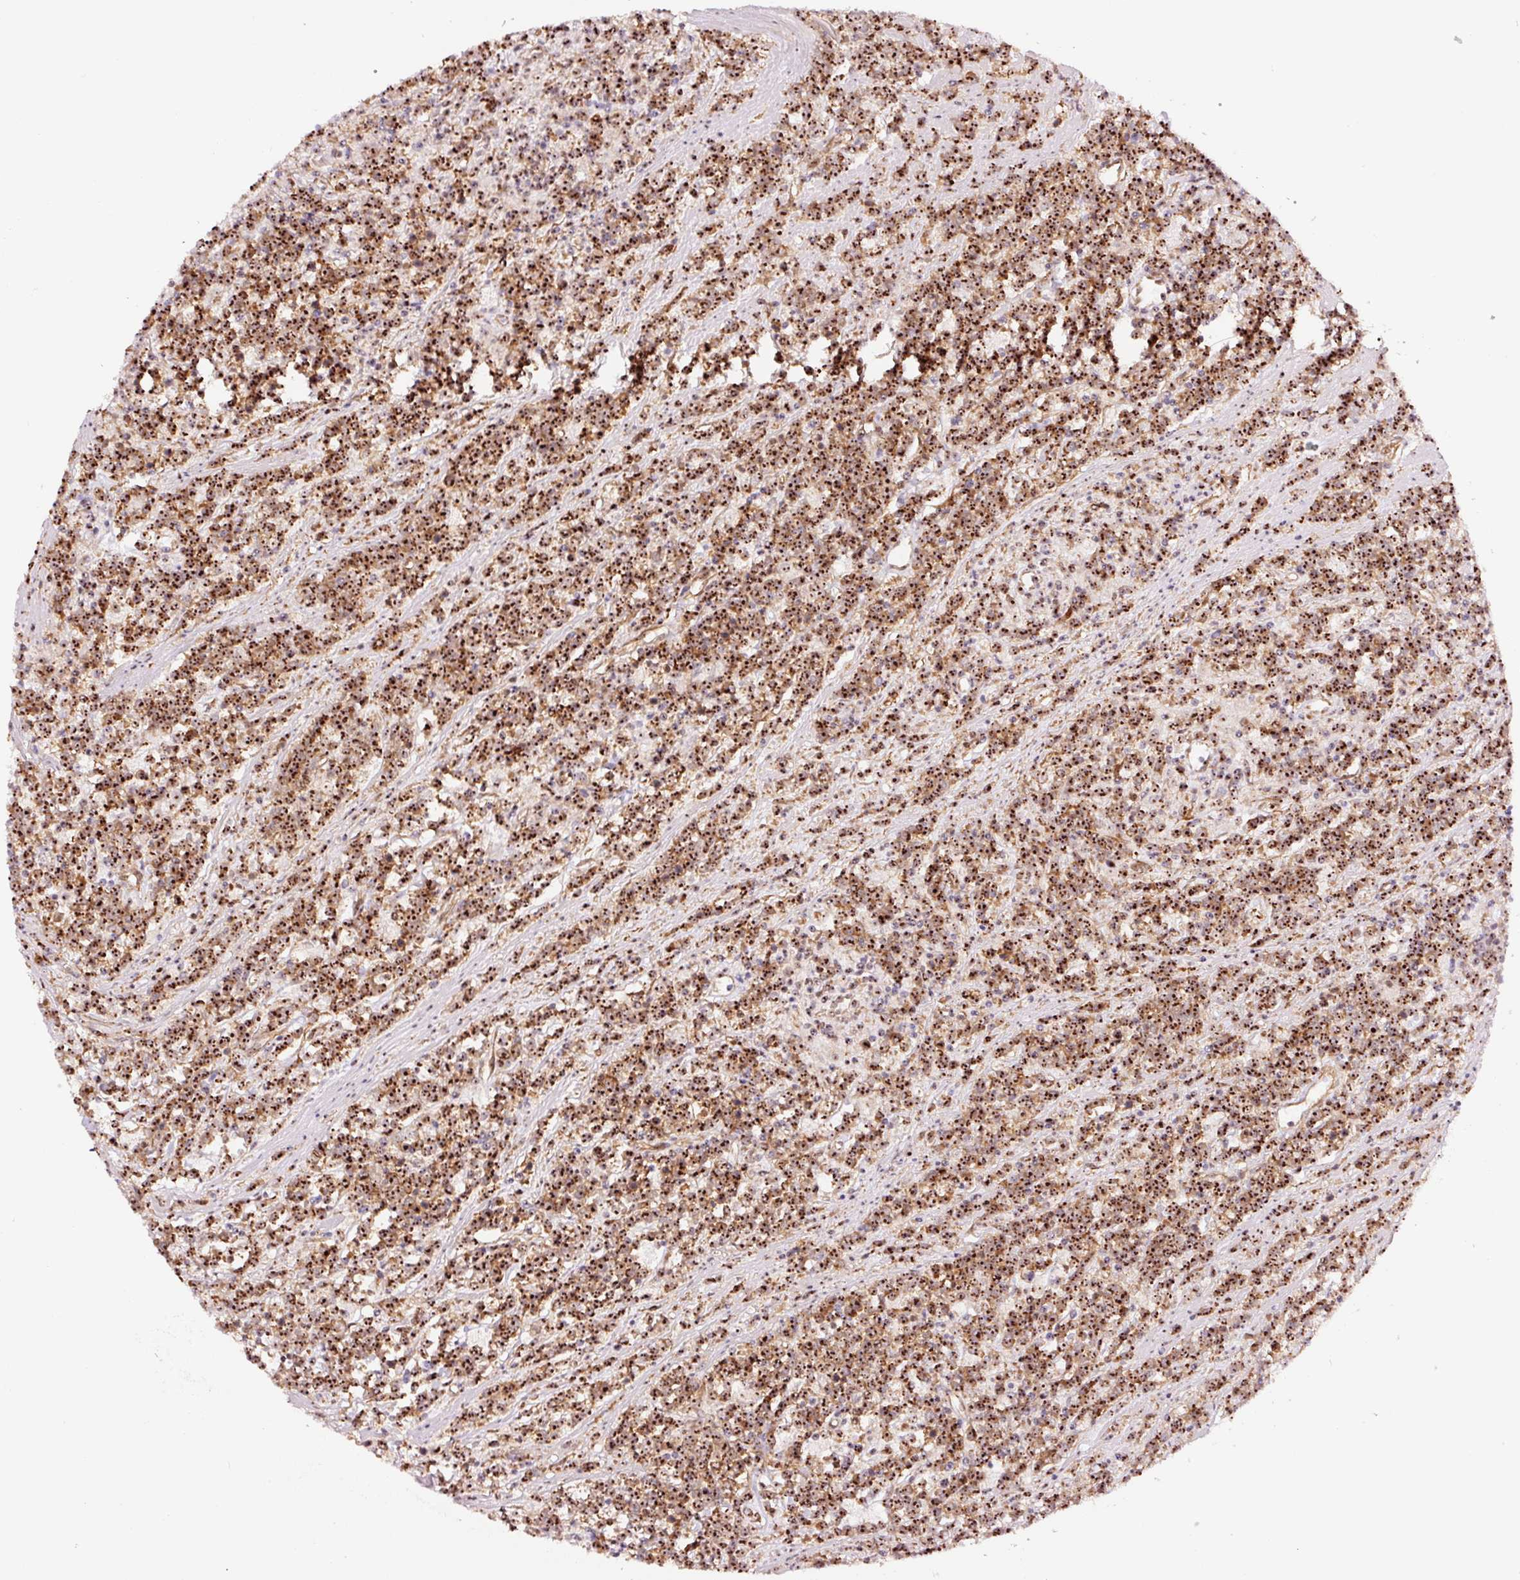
{"staining": {"intensity": "strong", "quantity": ">75%", "location": "nuclear"}, "tissue": "lymphoma", "cell_type": "Tumor cells", "image_type": "cancer", "snomed": [{"axis": "morphology", "description": "Malignant lymphoma, non-Hodgkin's type, High grade"}, {"axis": "topography", "description": "Small intestine"}, {"axis": "topography", "description": "Colon"}], "caption": "Tumor cells exhibit strong nuclear staining in approximately >75% of cells in lymphoma.", "gene": "GNL3", "patient": {"sex": "male", "age": 8}}